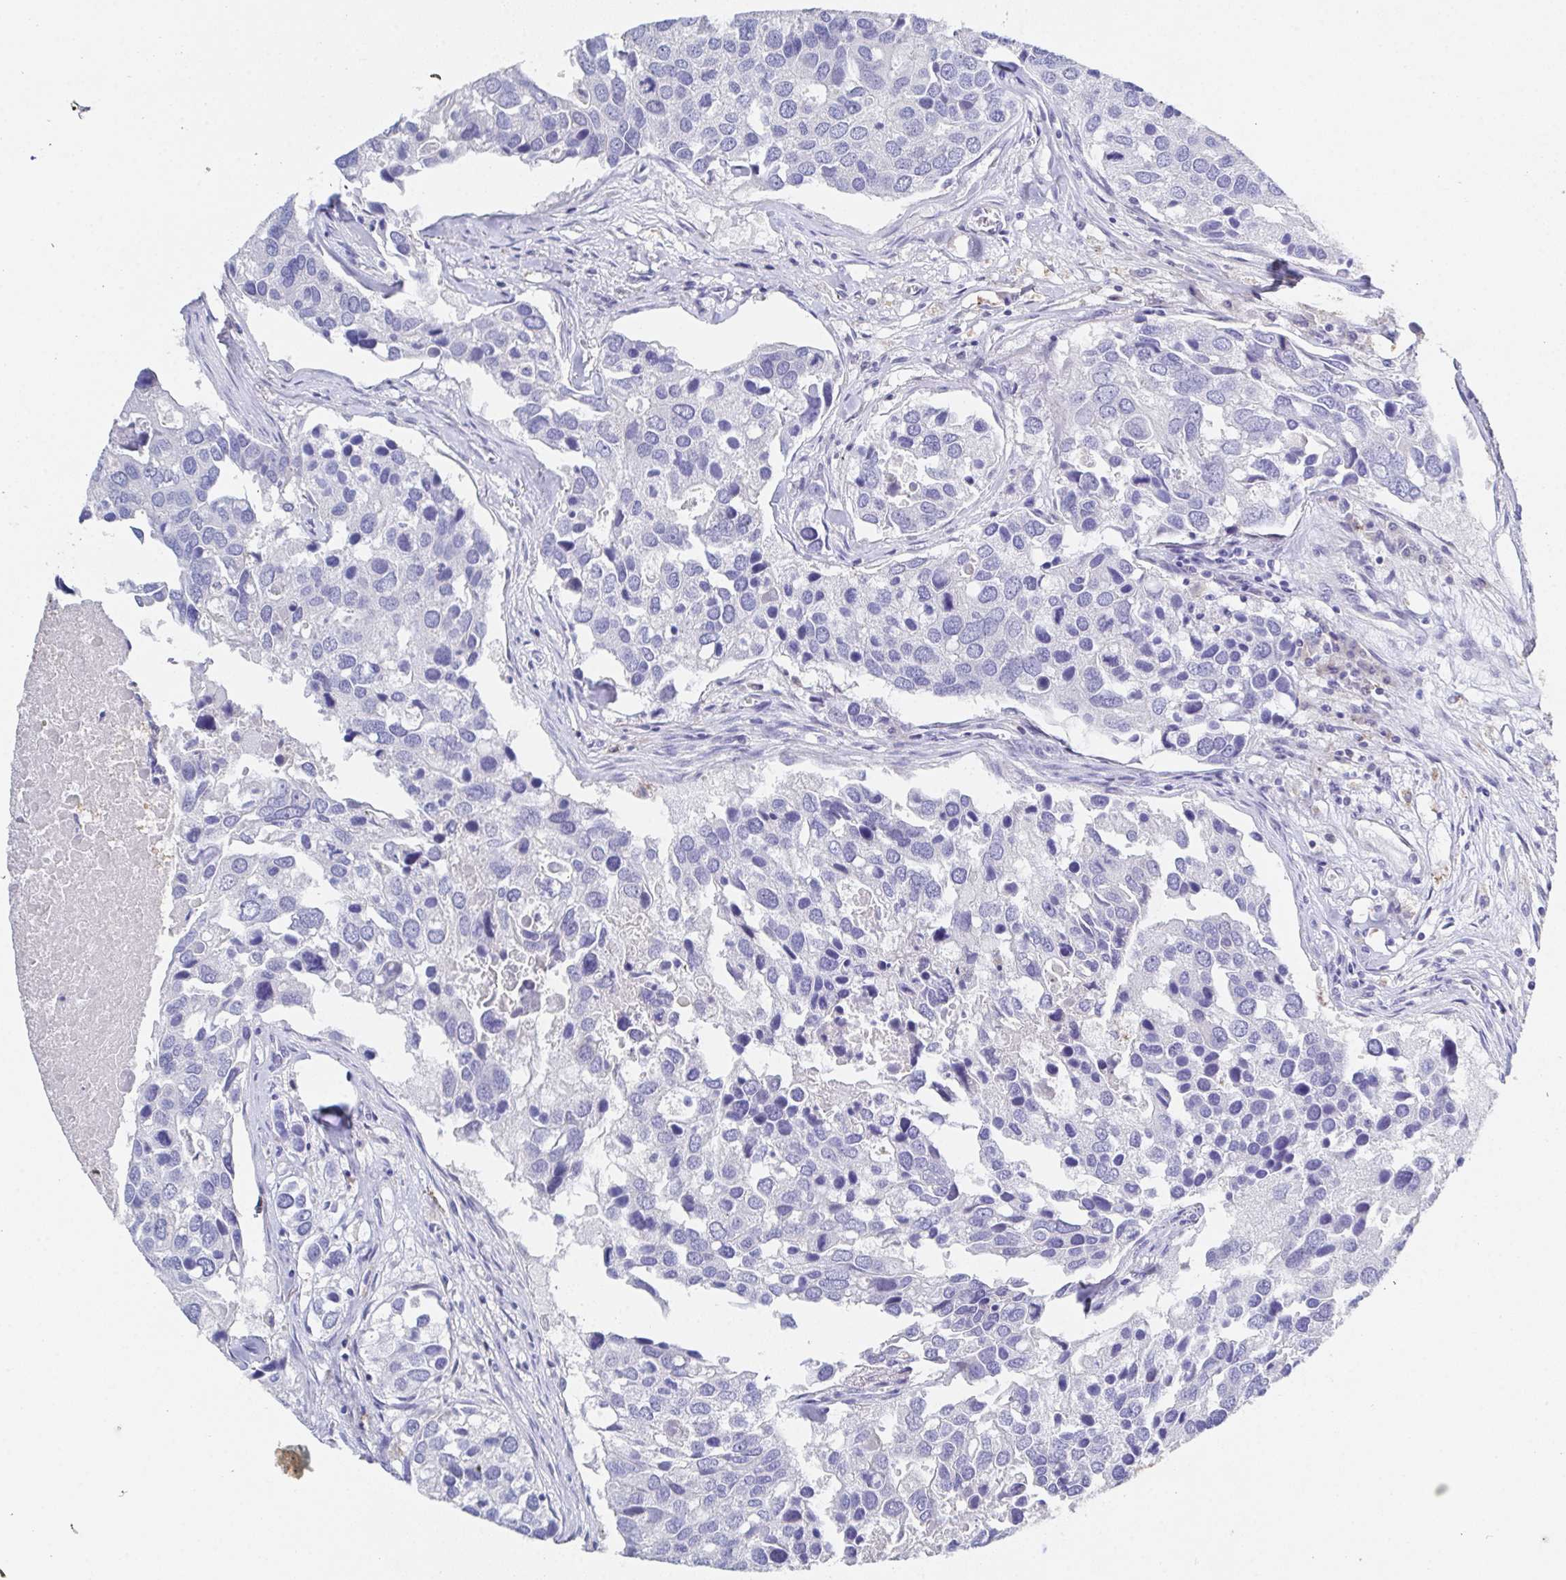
{"staining": {"intensity": "negative", "quantity": "none", "location": "none"}, "tissue": "breast cancer", "cell_type": "Tumor cells", "image_type": "cancer", "snomed": [{"axis": "morphology", "description": "Duct carcinoma"}, {"axis": "topography", "description": "Breast"}], "caption": "The photomicrograph displays no staining of tumor cells in breast invasive ductal carcinoma.", "gene": "SSC4D", "patient": {"sex": "female", "age": 83}}